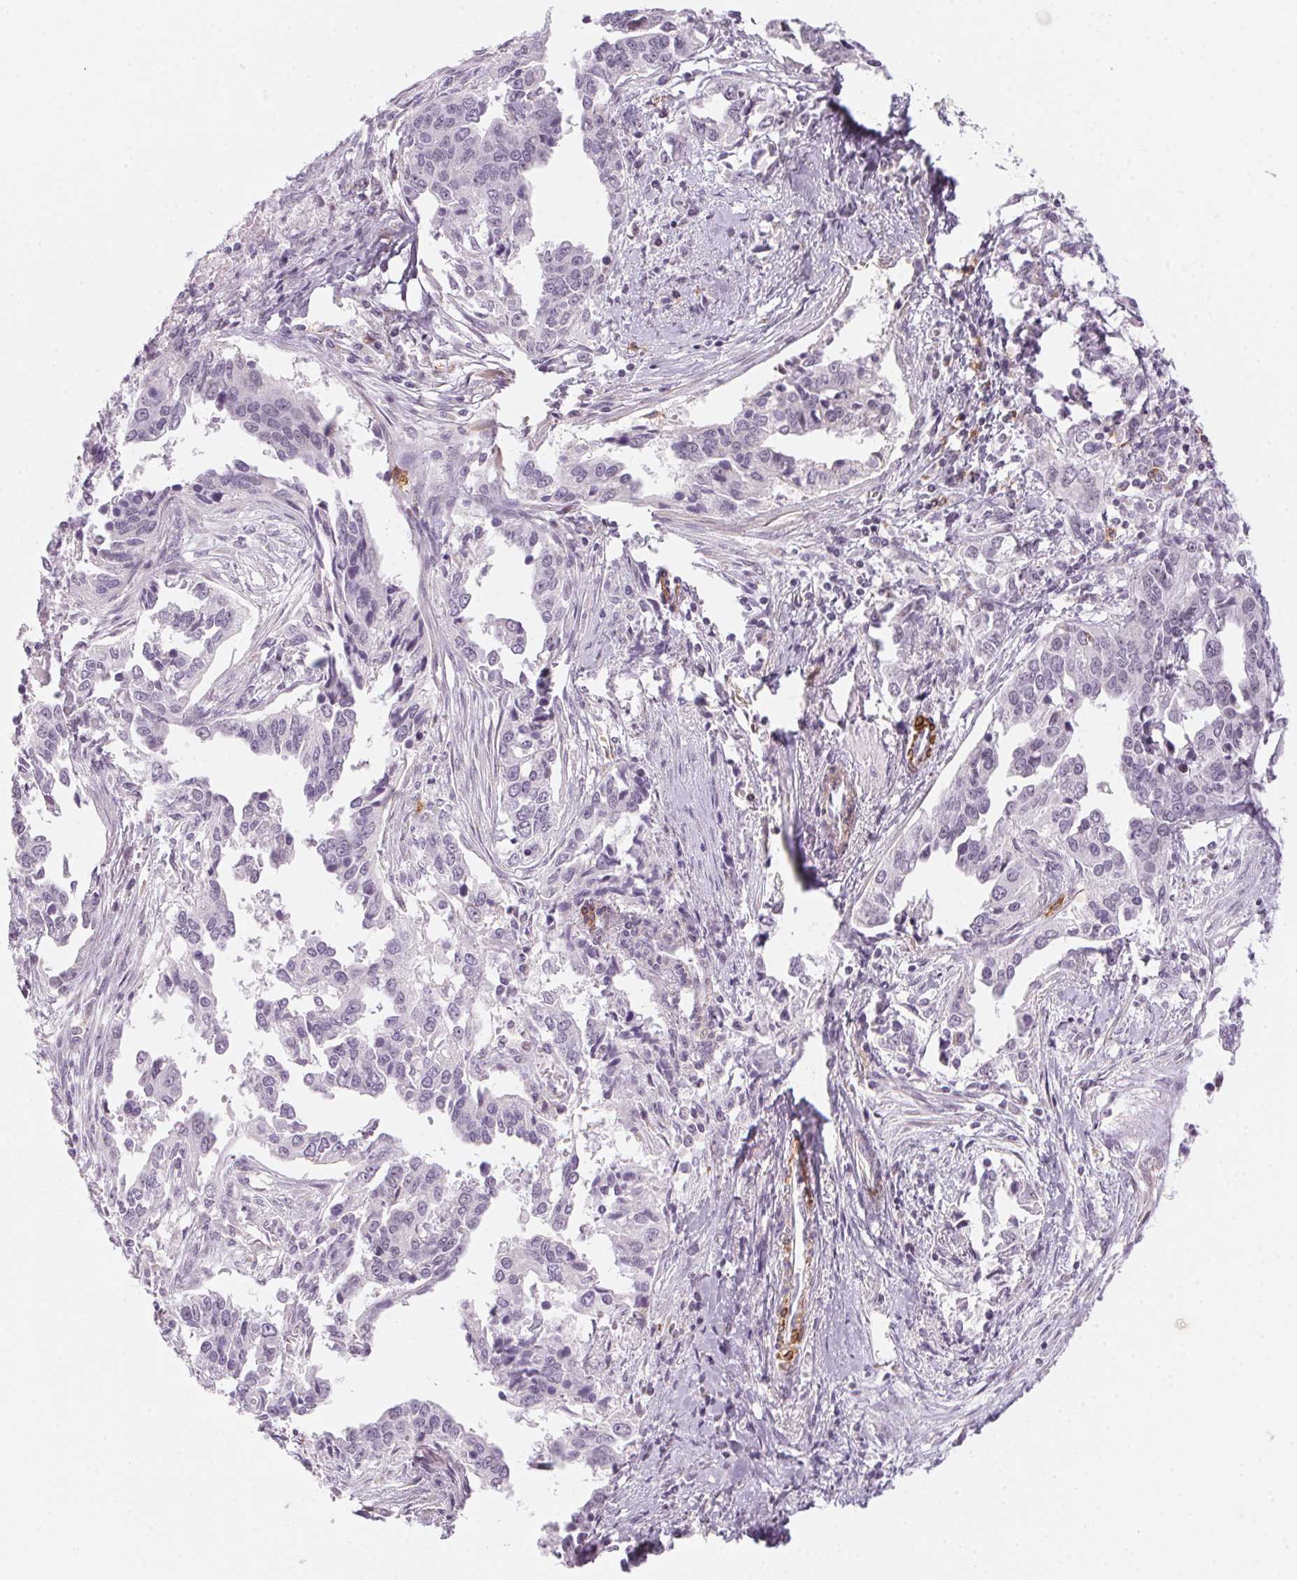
{"staining": {"intensity": "negative", "quantity": "none", "location": "none"}, "tissue": "ovarian cancer", "cell_type": "Tumor cells", "image_type": "cancer", "snomed": [{"axis": "morphology", "description": "Cystadenocarcinoma, serous, NOS"}, {"axis": "topography", "description": "Ovary"}], "caption": "Tumor cells are negative for brown protein staining in ovarian cancer.", "gene": "PRPH", "patient": {"sex": "female", "age": 75}}